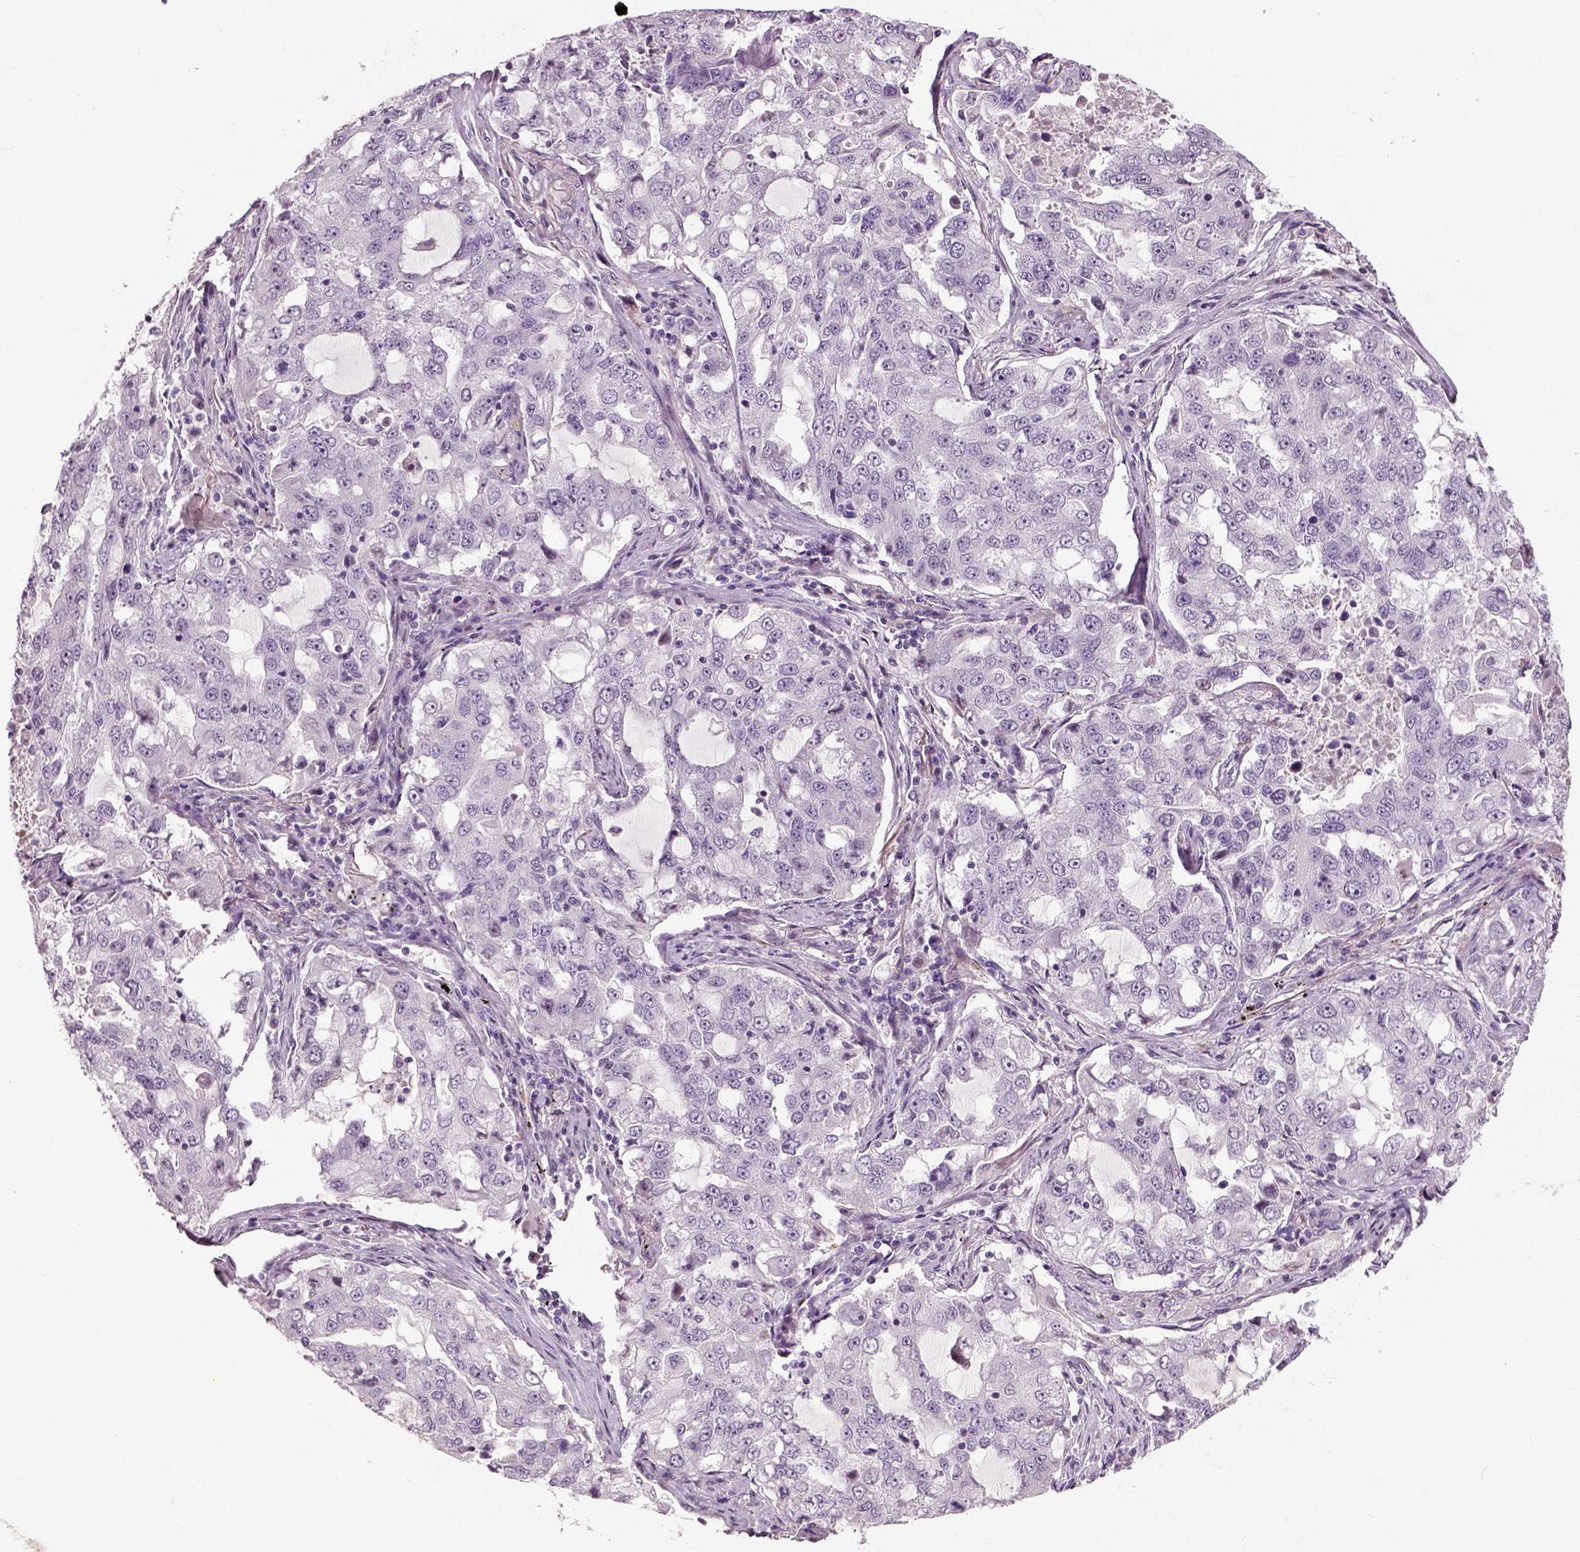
{"staining": {"intensity": "negative", "quantity": "none", "location": "none"}, "tissue": "lung cancer", "cell_type": "Tumor cells", "image_type": "cancer", "snomed": [{"axis": "morphology", "description": "Adenocarcinoma, NOS"}, {"axis": "topography", "description": "Lung"}], "caption": "DAB (3,3'-diaminobenzidine) immunohistochemical staining of human adenocarcinoma (lung) displays no significant staining in tumor cells.", "gene": "NECAB1", "patient": {"sex": "female", "age": 61}}